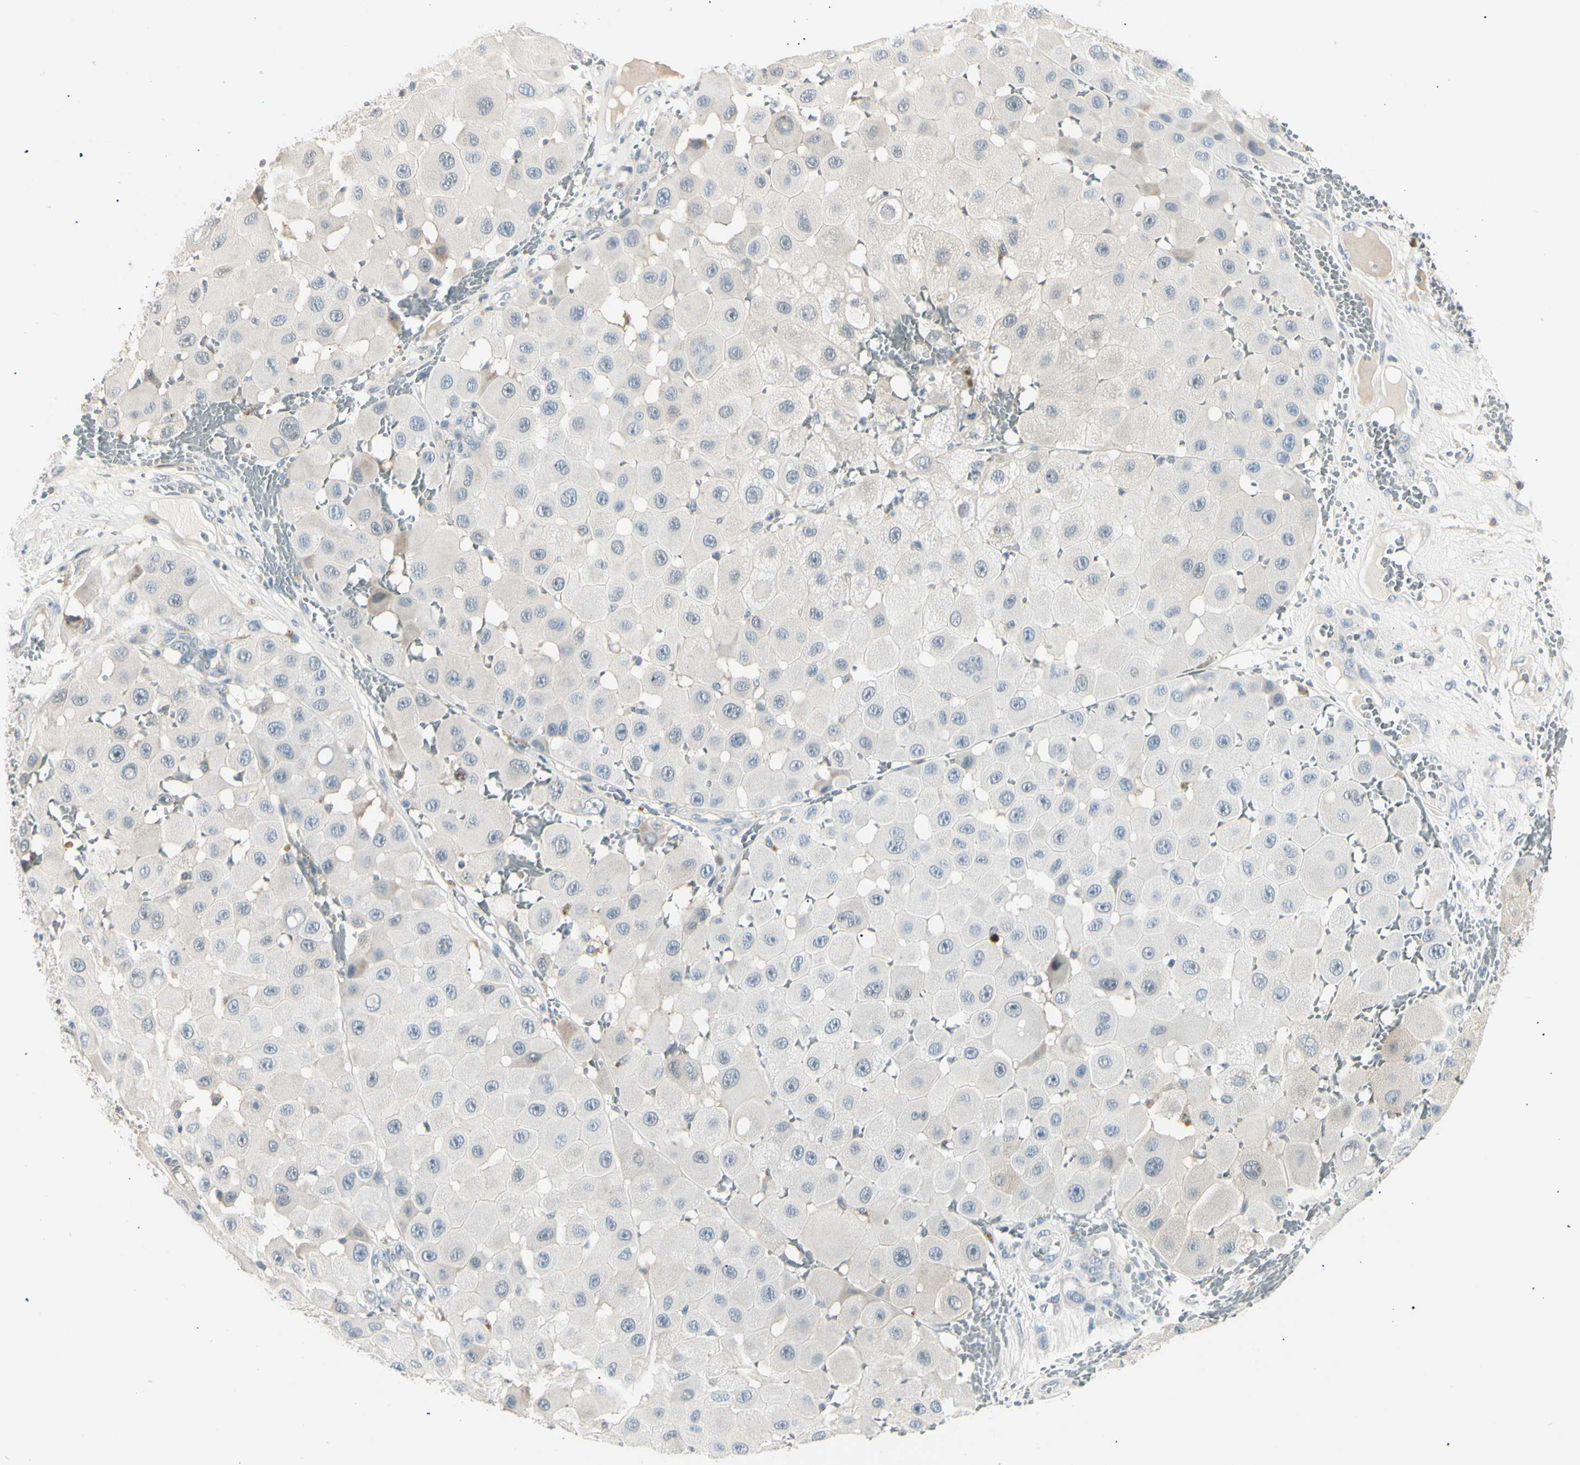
{"staining": {"intensity": "weak", "quantity": "<25%", "location": "cytoplasmic/membranous"}, "tissue": "melanoma", "cell_type": "Tumor cells", "image_type": "cancer", "snomed": [{"axis": "morphology", "description": "Malignant melanoma, NOS"}, {"axis": "topography", "description": "Skin"}], "caption": "An image of human malignant melanoma is negative for staining in tumor cells.", "gene": "LHPP", "patient": {"sex": "female", "age": 81}}